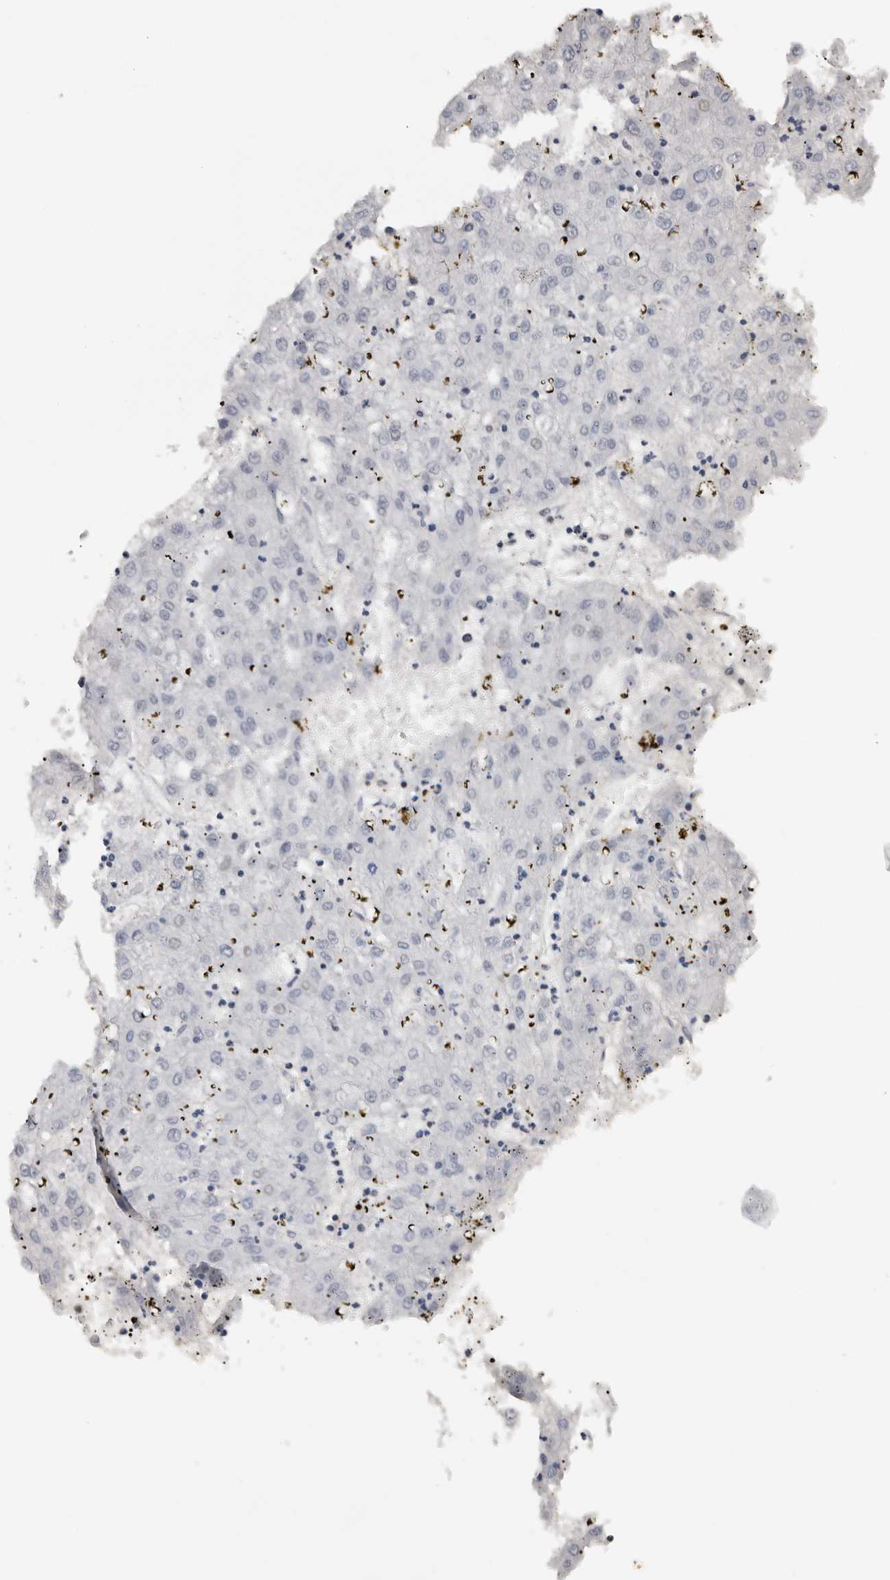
{"staining": {"intensity": "negative", "quantity": "none", "location": "none"}, "tissue": "liver cancer", "cell_type": "Tumor cells", "image_type": "cancer", "snomed": [{"axis": "morphology", "description": "Carcinoma, Hepatocellular, NOS"}, {"axis": "topography", "description": "Liver"}], "caption": "Liver hepatocellular carcinoma was stained to show a protein in brown. There is no significant positivity in tumor cells.", "gene": "KIF2B", "patient": {"sex": "male", "age": 72}}